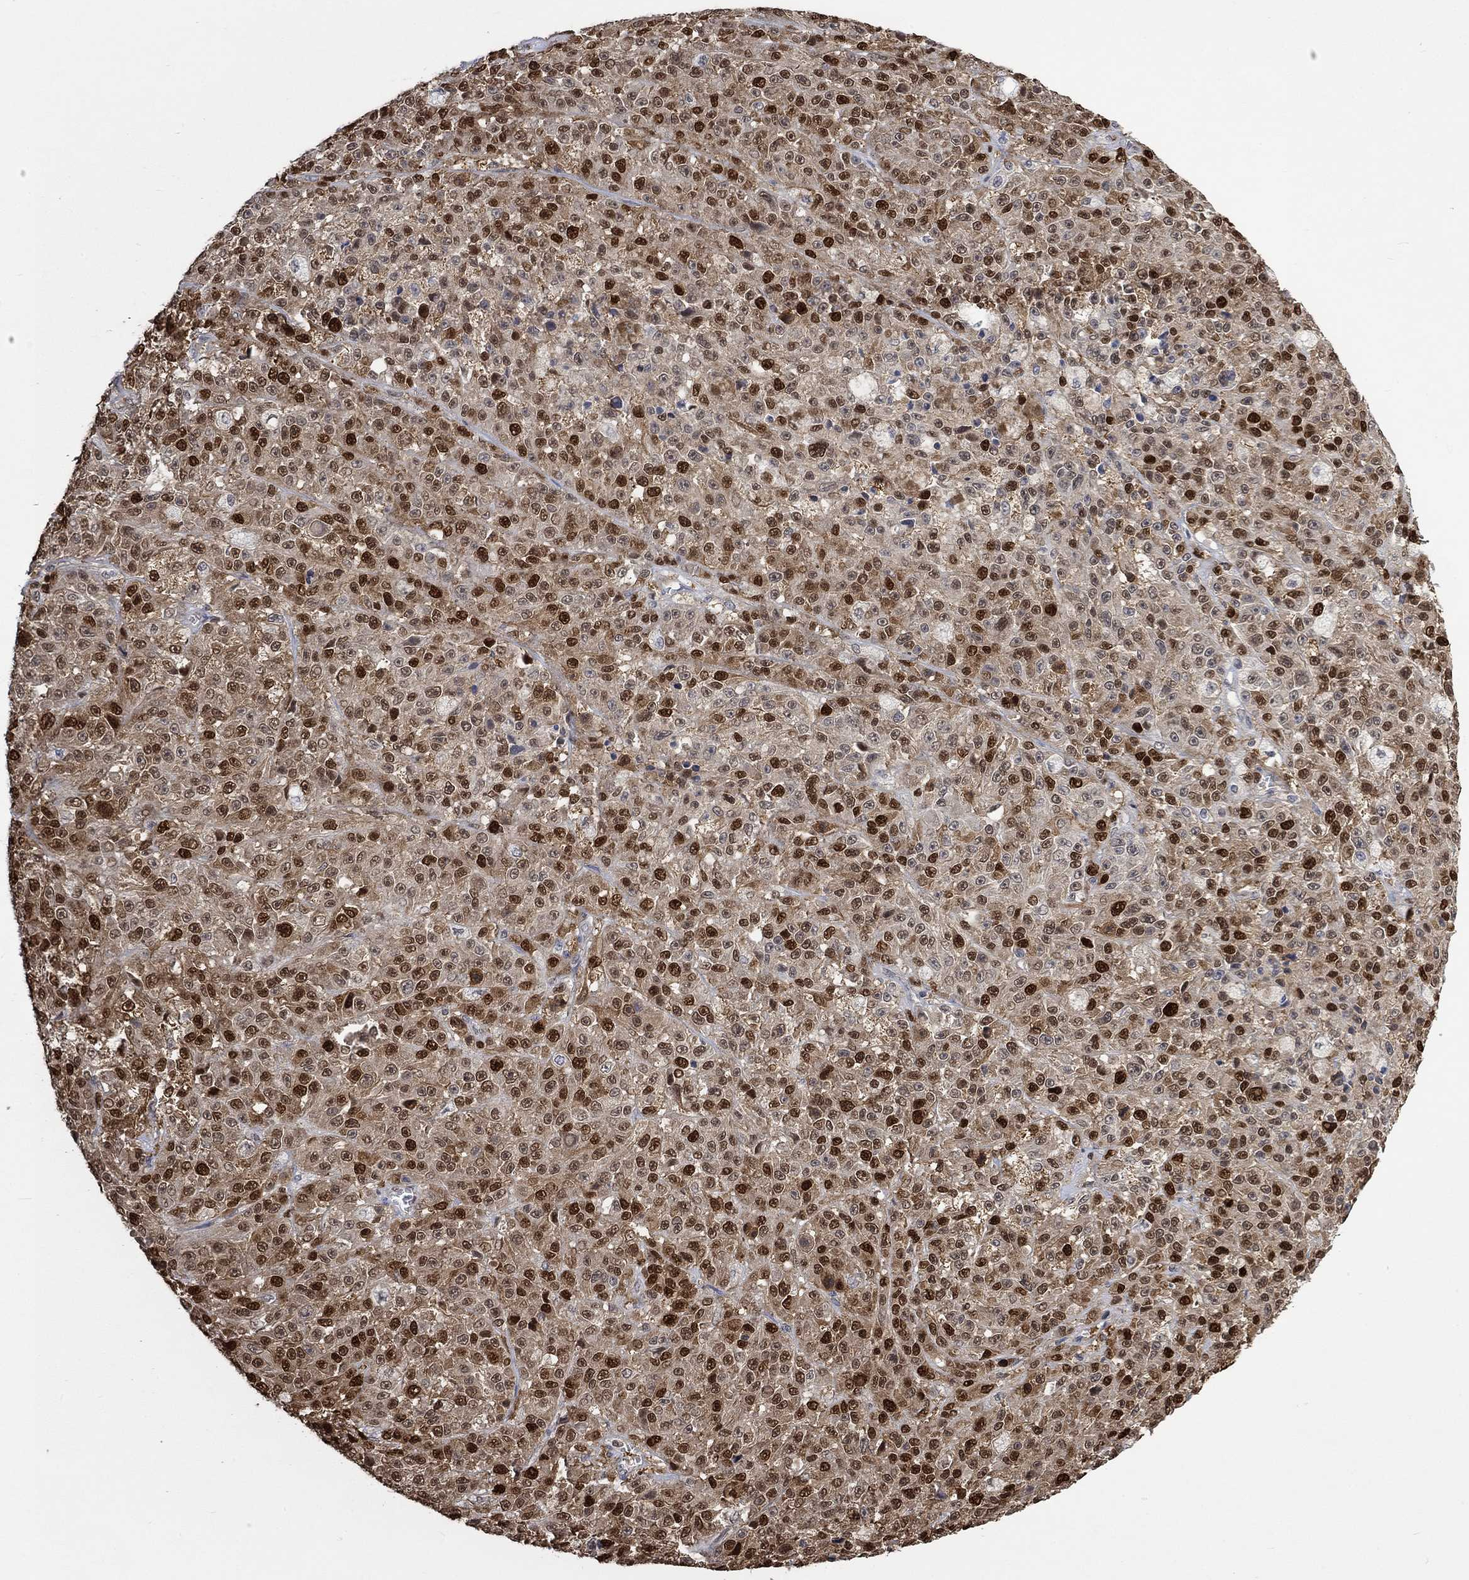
{"staining": {"intensity": "strong", "quantity": "25%-75%", "location": "nuclear"}, "tissue": "melanoma", "cell_type": "Tumor cells", "image_type": "cancer", "snomed": [{"axis": "morphology", "description": "Malignant melanoma, NOS"}, {"axis": "topography", "description": "Skin"}], "caption": "There is high levels of strong nuclear expression in tumor cells of malignant melanoma, as demonstrated by immunohistochemical staining (brown color).", "gene": "RAD54L2", "patient": {"sex": "female", "age": 58}}